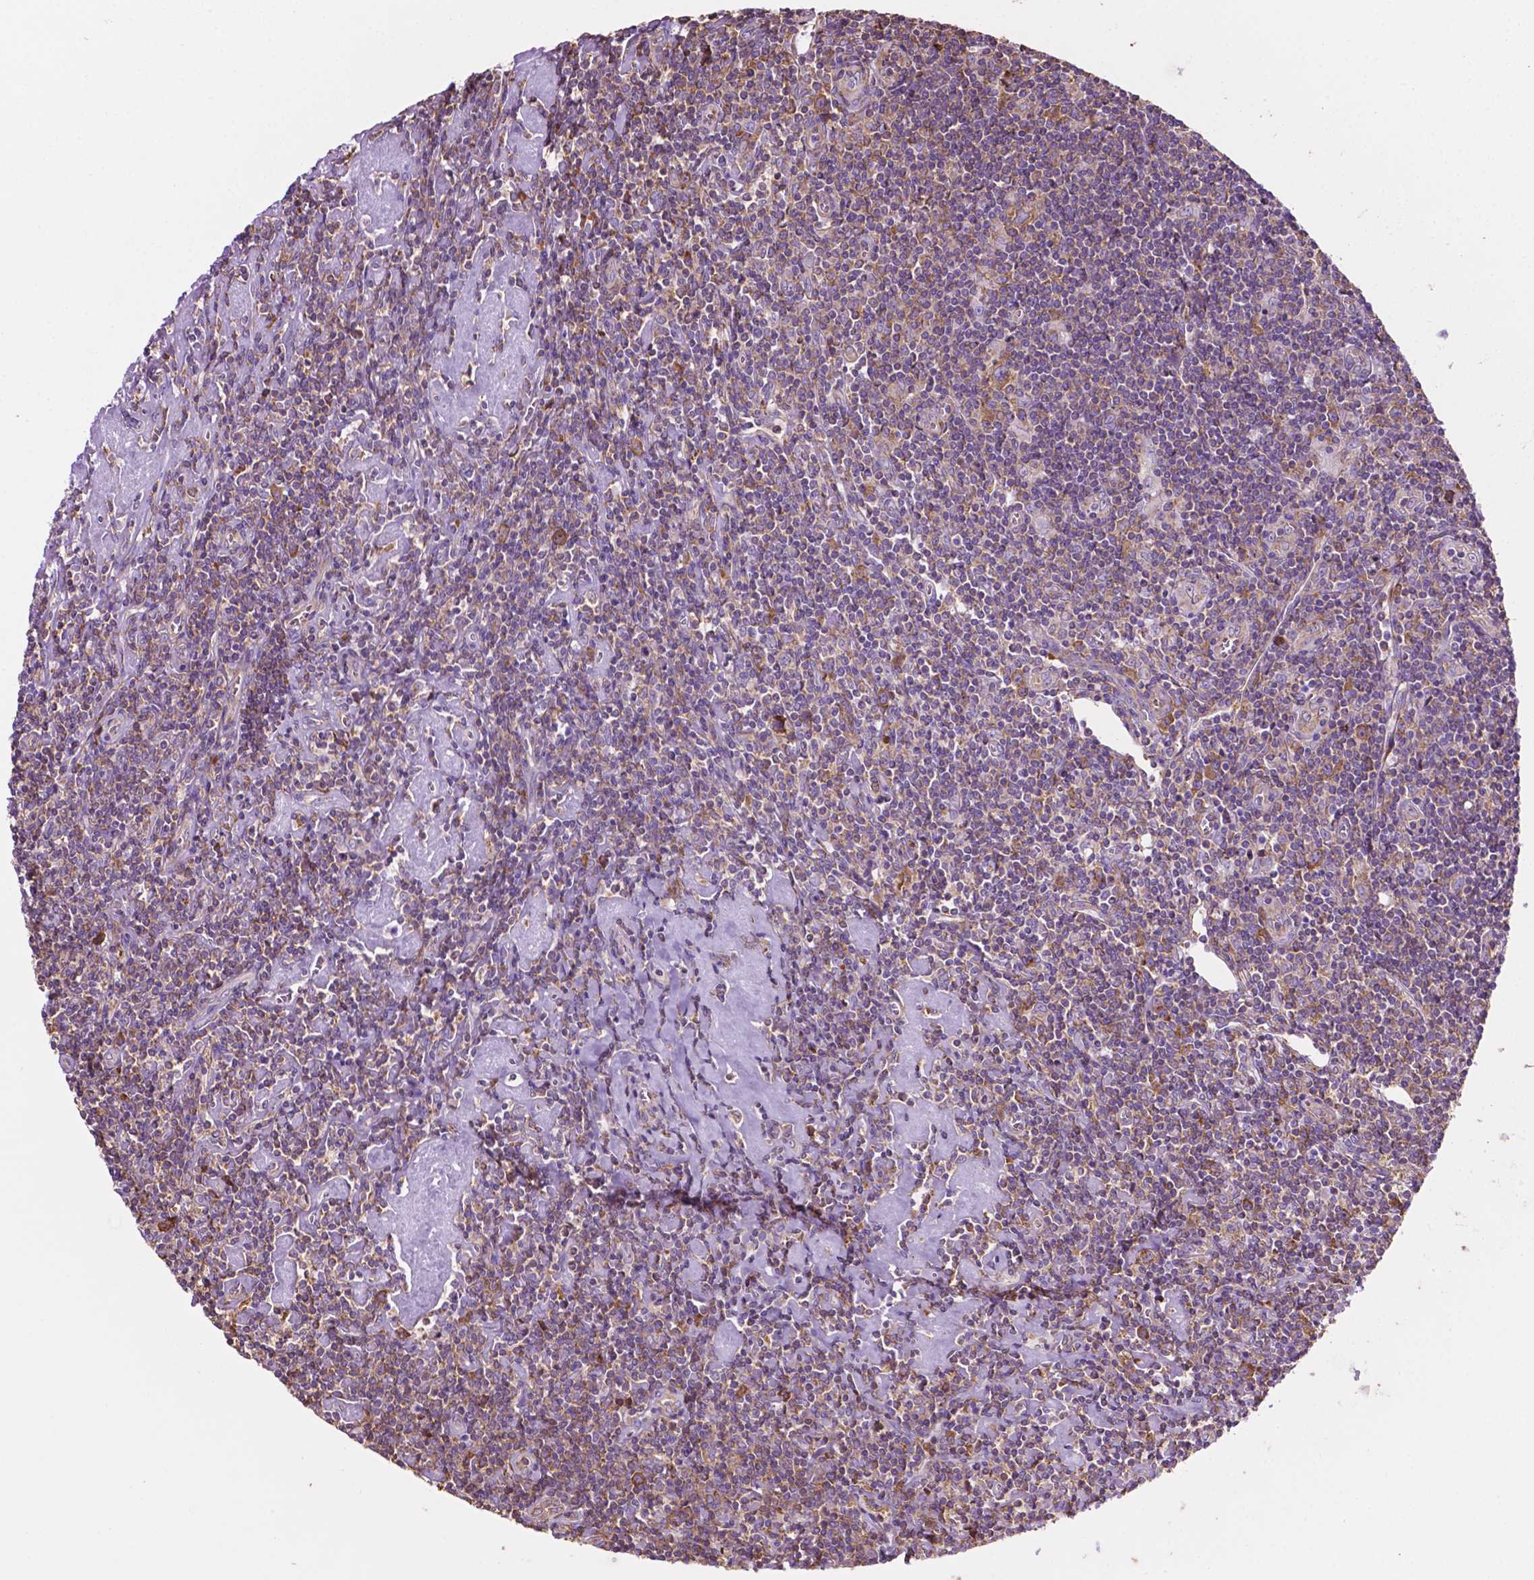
{"staining": {"intensity": "weak", "quantity": ">75%", "location": "cytoplasmic/membranous"}, "tissue": "lymphoma", "cell_type": "Tumor cells", "image_type": "cancer", "snomed": [{"axis": "morphology", "description": "Hodgkin's disease, NOS"}, {"axis": "topography", "description": "Lymph node"}], "caption": "A micrograph of lymphoma stained for a protein reveals weak cytoplasmic/membranous brown staining in tumor cells. (brown staining indicates protein expression, while blue staining denotes nuclei).", "gene": "RPL29", "patient": {"sex": "male", "age": 40}}